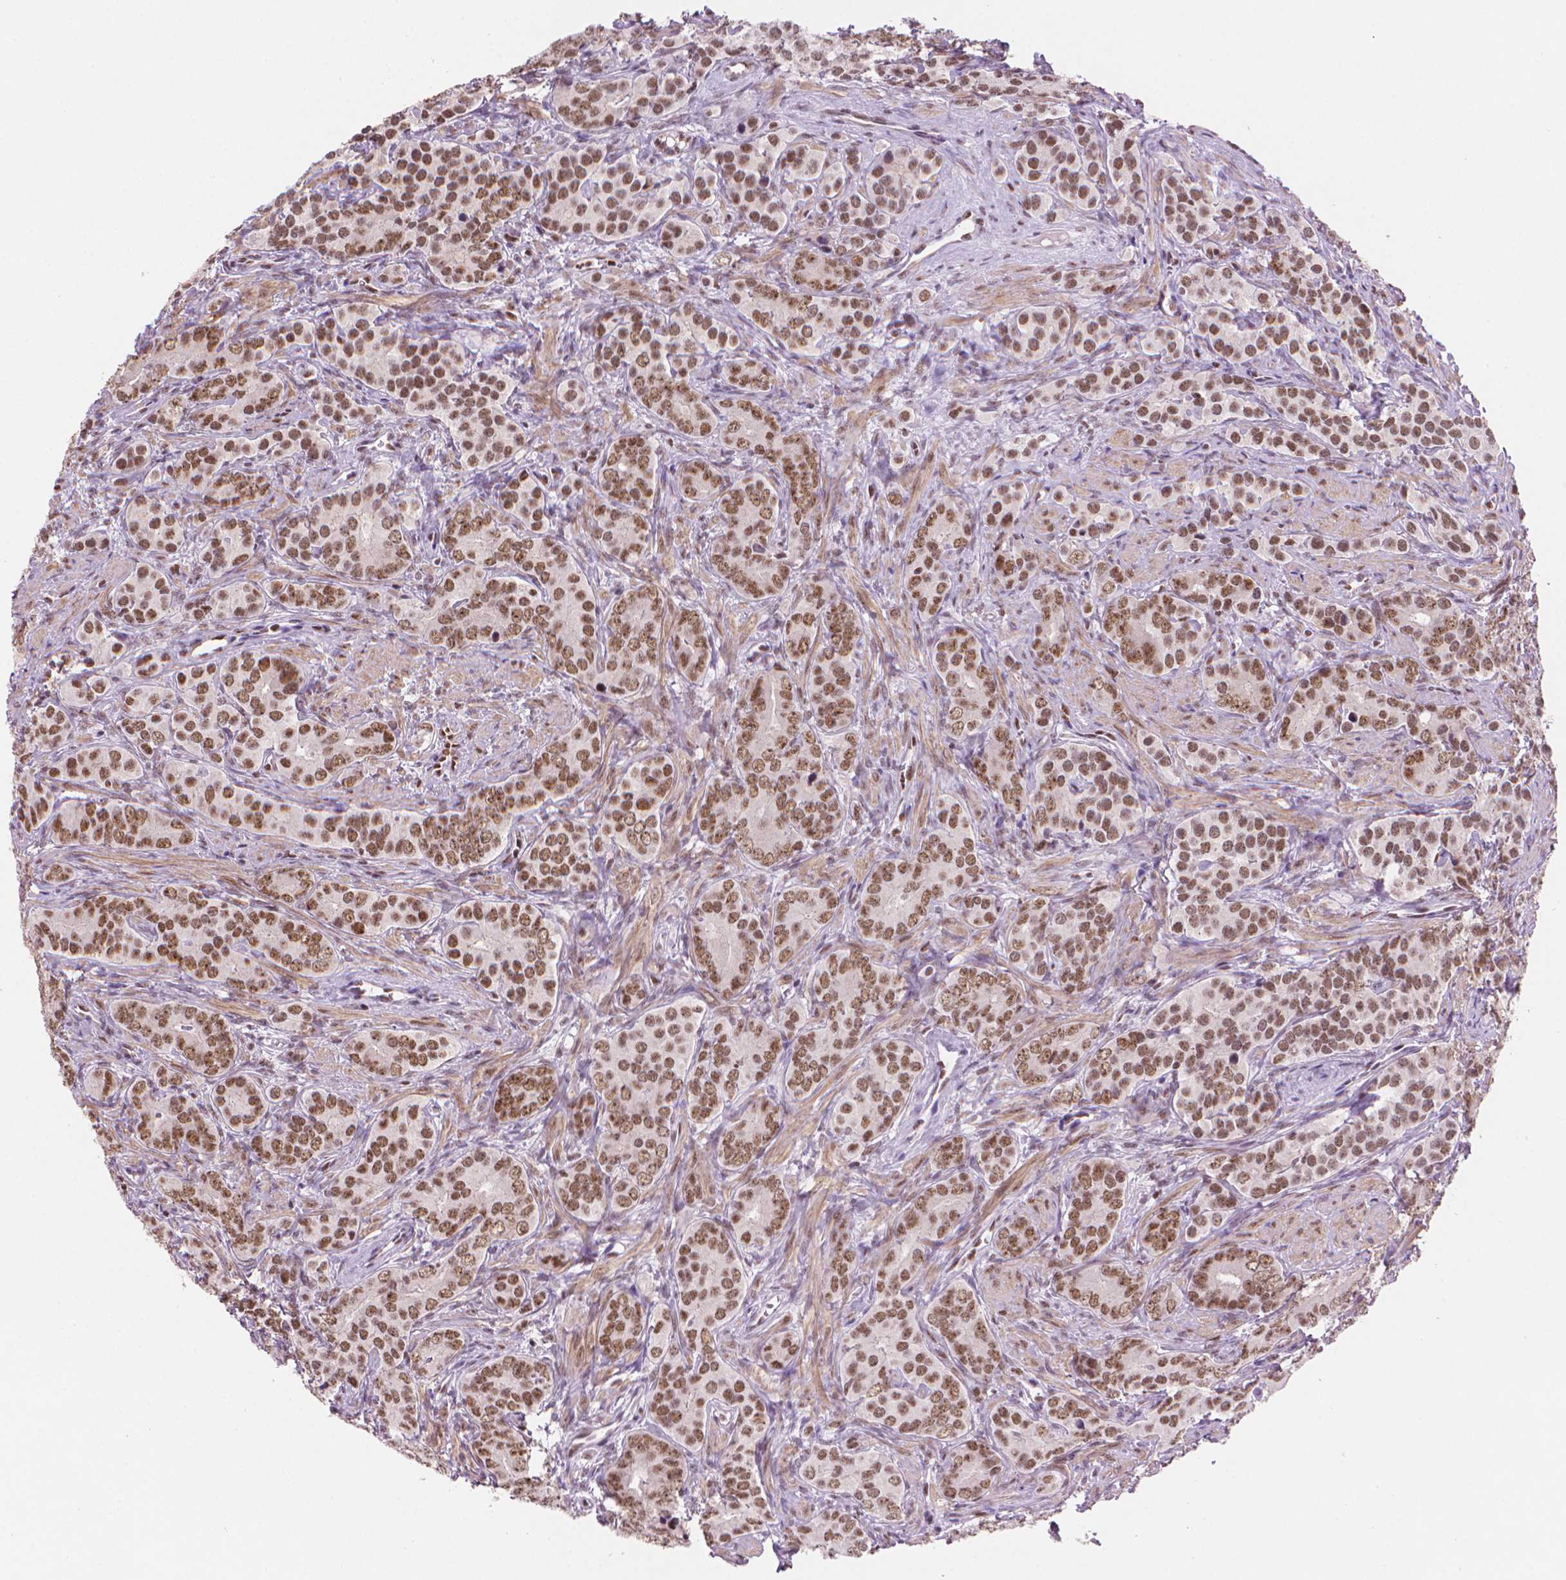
{"staining": {"intensity": "moderate", "quantity": ">75%", "location": "nuclear"}, "tissue": "prostate cancer", "cell_type": "Tumor cells", "image_type": "cancer", "snomed": [{"axis": "morphology", "description": "Adenocarcinoma, High grade"}, {"axis": "topography", "description": "Prostate"}], "caption": "About >75% of tumor cells in prostate high-grade adenocarcinoma show moderate nuclear protein expression as visualized by brown immunohistochemical staining.", "gene": "UBN1", "patient": {"sex": "male", "age": 84}}